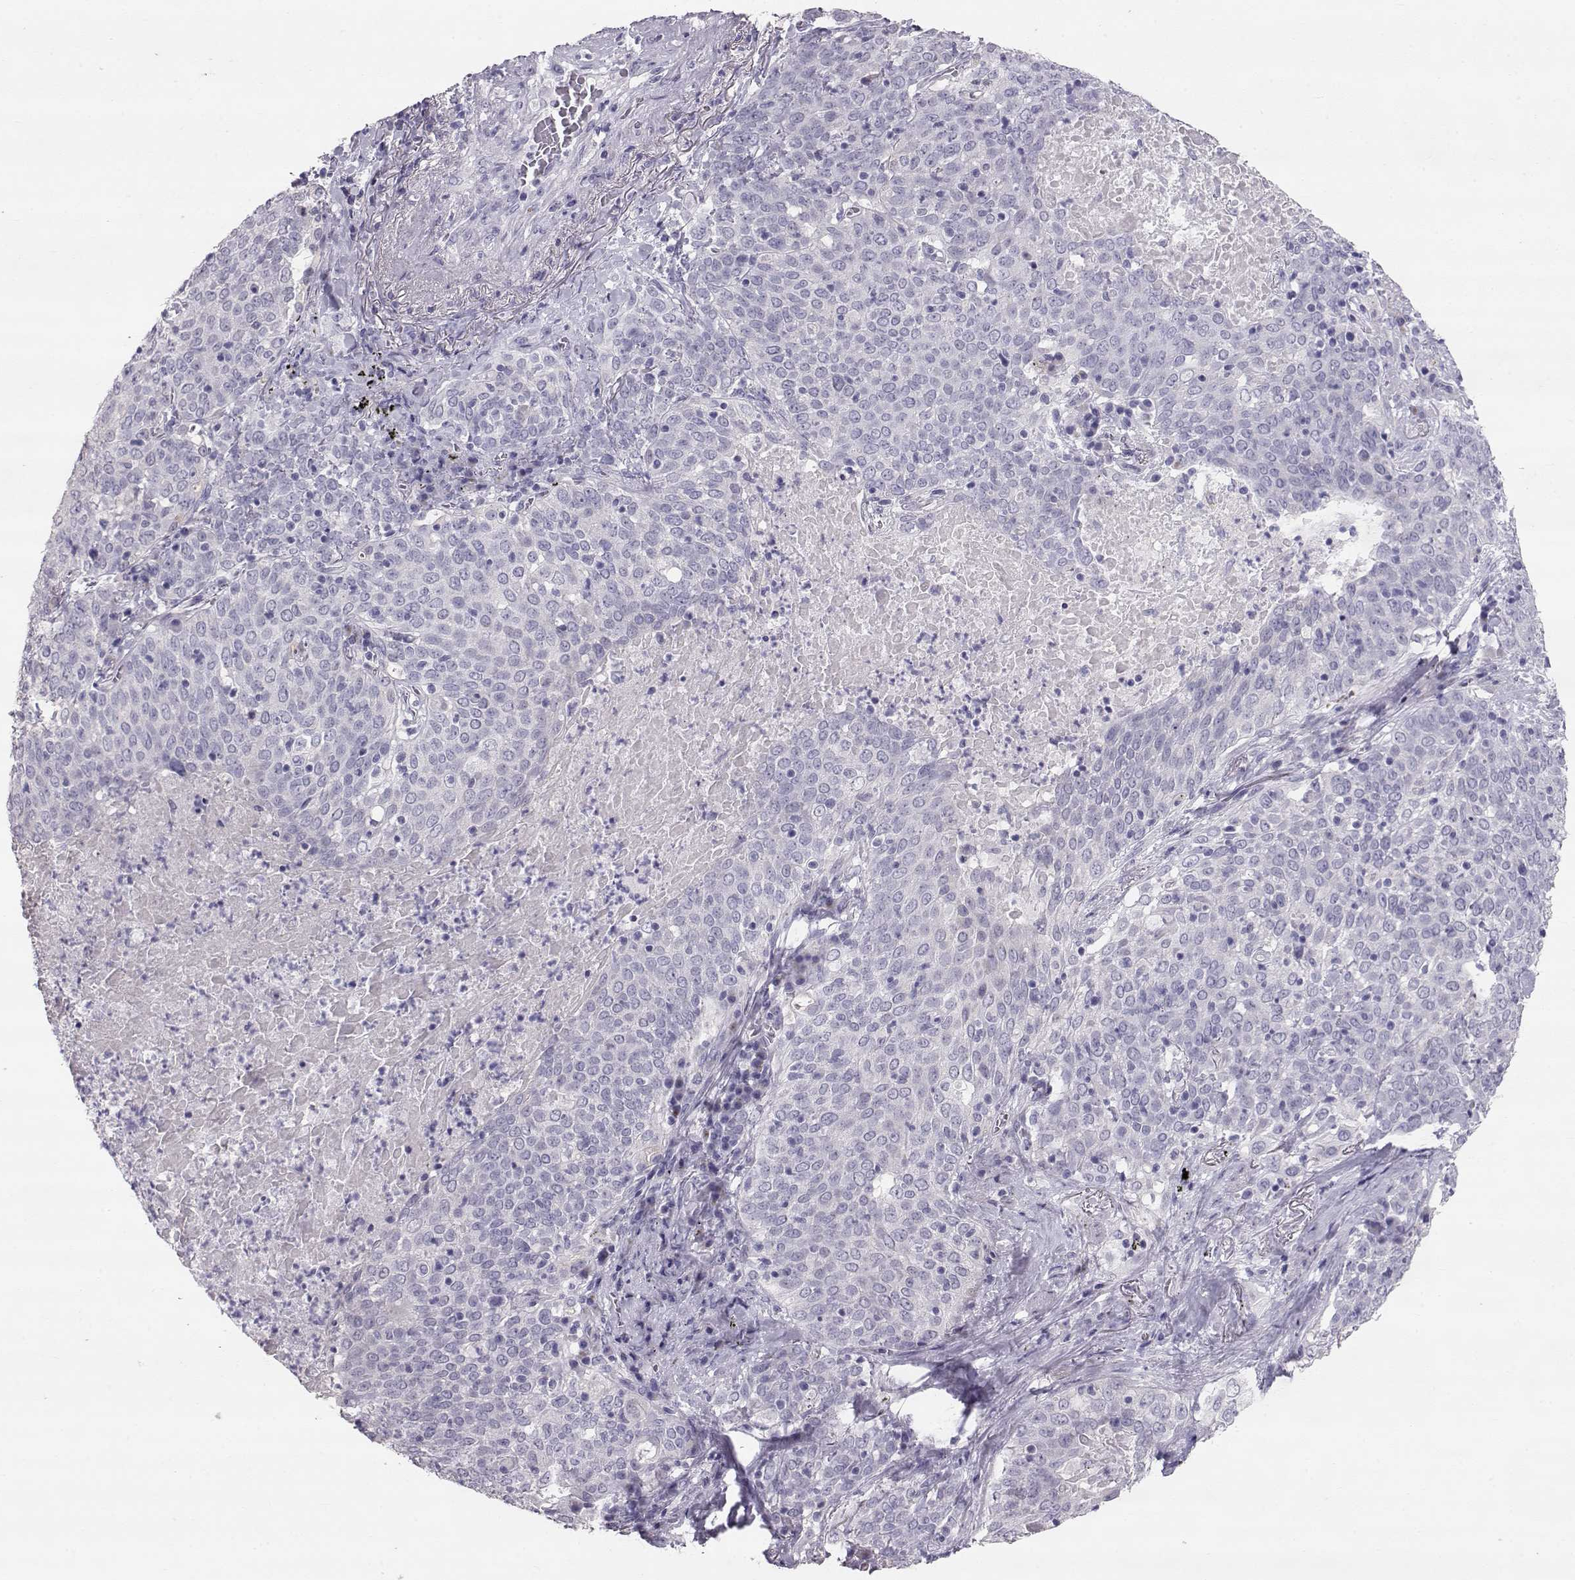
{"staining": {"intensity": "negative", "quantity": "none", "location": "none"}, "tissue": "lung cancer", "cell_type": "Tumor cells", "image_type": "cancer", "snomed": [{"axis": "morphology", "description": "Squamous cell carcinoma, NOS"}, {"axis": "topography", "description": "Lung"}], "caption": "IHC of human squamous cell carcinoma (lung) reveals no positivity in tumor cells. (Brightfield microscopy of DAB IHC at high magnification).", "gene": "RD3", "patient": {"sex": "male", "age": 82}}